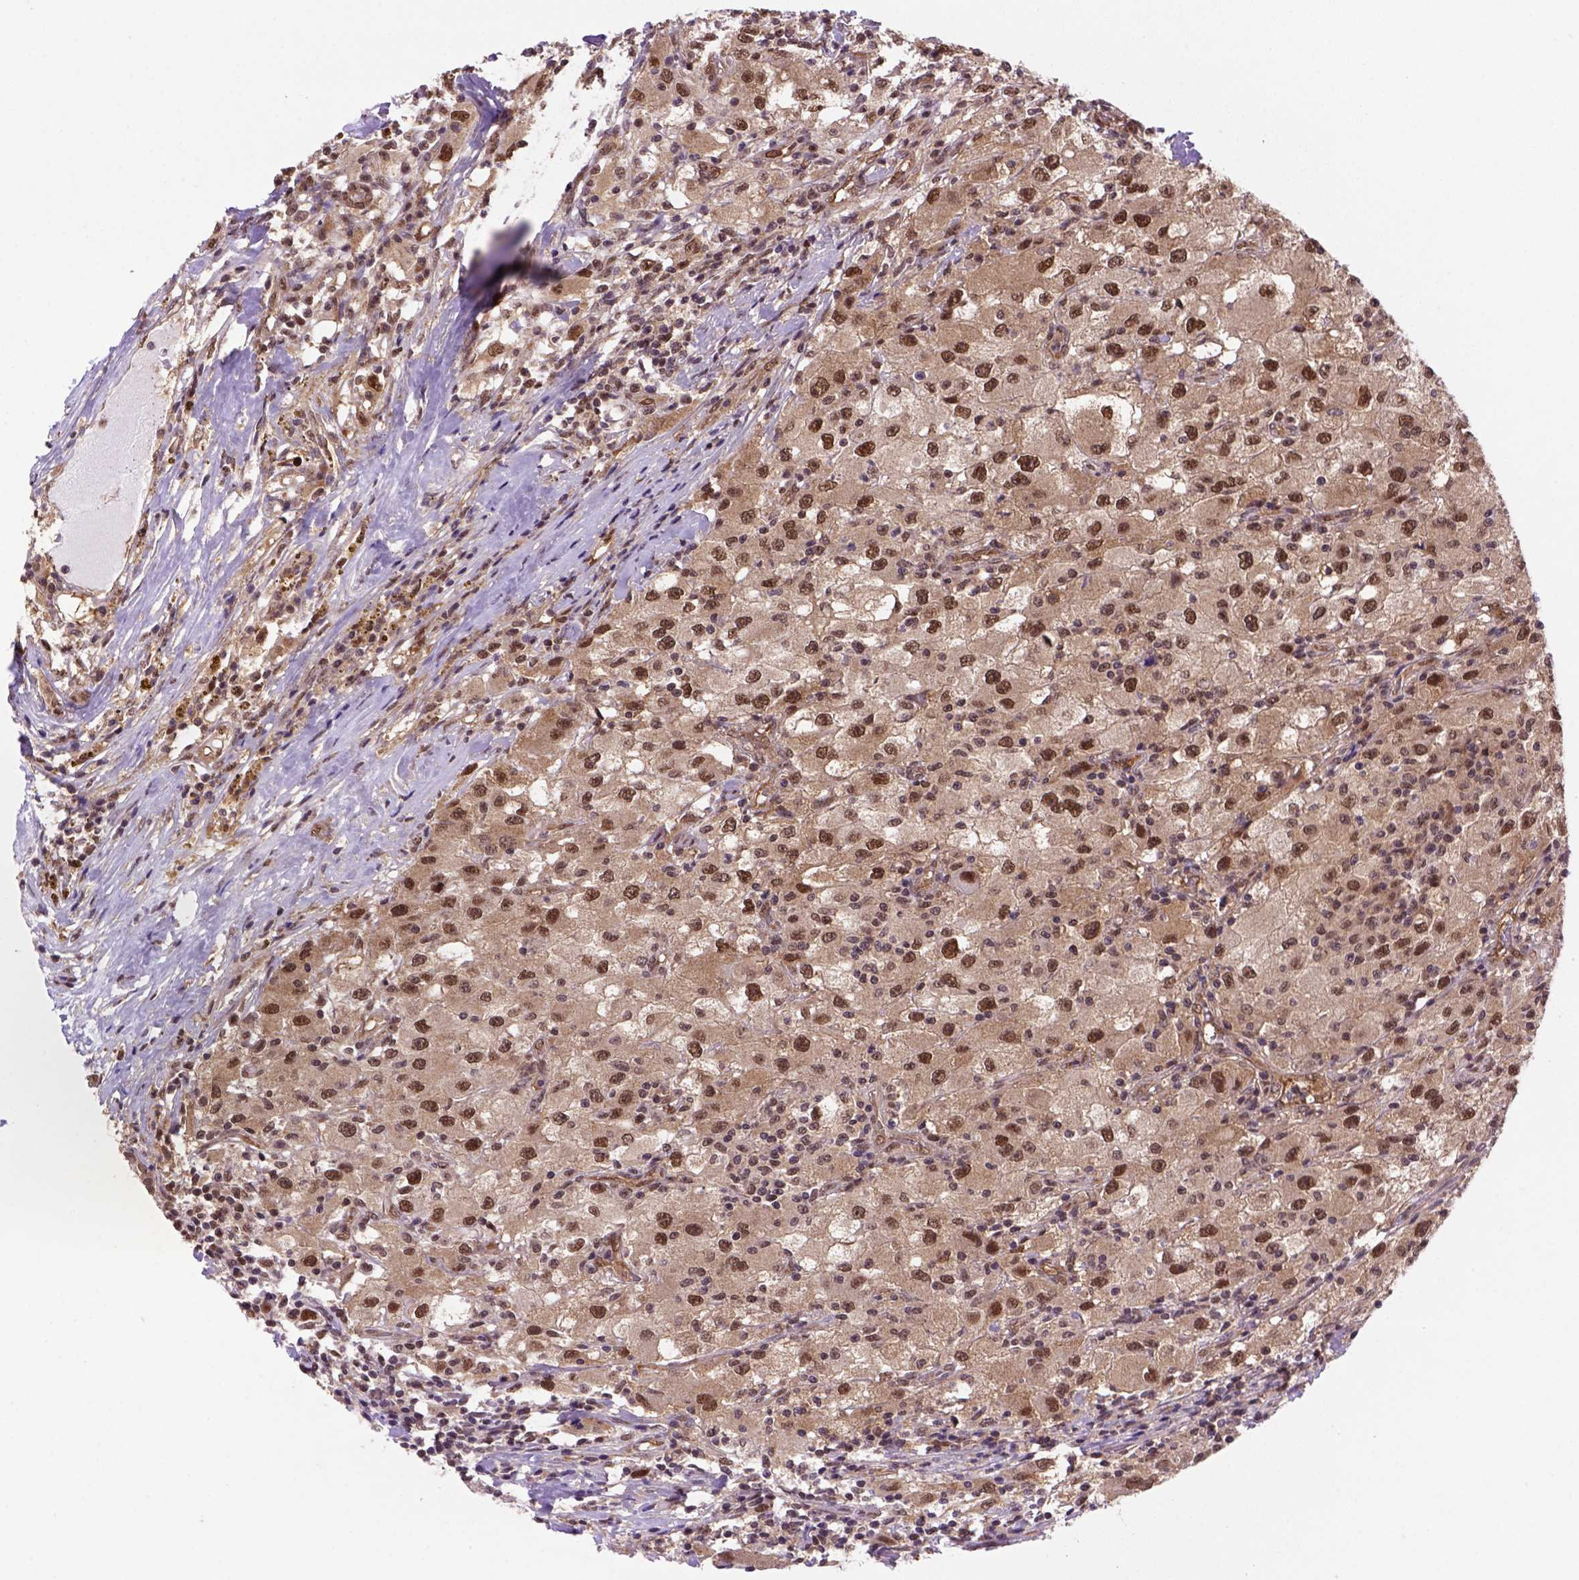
{"staining": {"intensity": "strong", "quantity": ">75%", "location": "cytoplasmic/membranous,nuclear"}, "tissue": "renal cancer", "cell_type": "Tumor cells", "image_type": "cancer", "snomed": [{"axis": "morphology", "description": "Adenocarcinoma, NOS"}, {"axis": "topography", "description": "Kidney"}], "caption": "Renal adenocarcinoma was stained to show a protein in brown. There is high levels of strong cytoplasmic/membranous and nuclear staining in approximately >75% of tumor cells.", "gene": "PSMC2", "patient": {"sex": "female", "age": 67}}